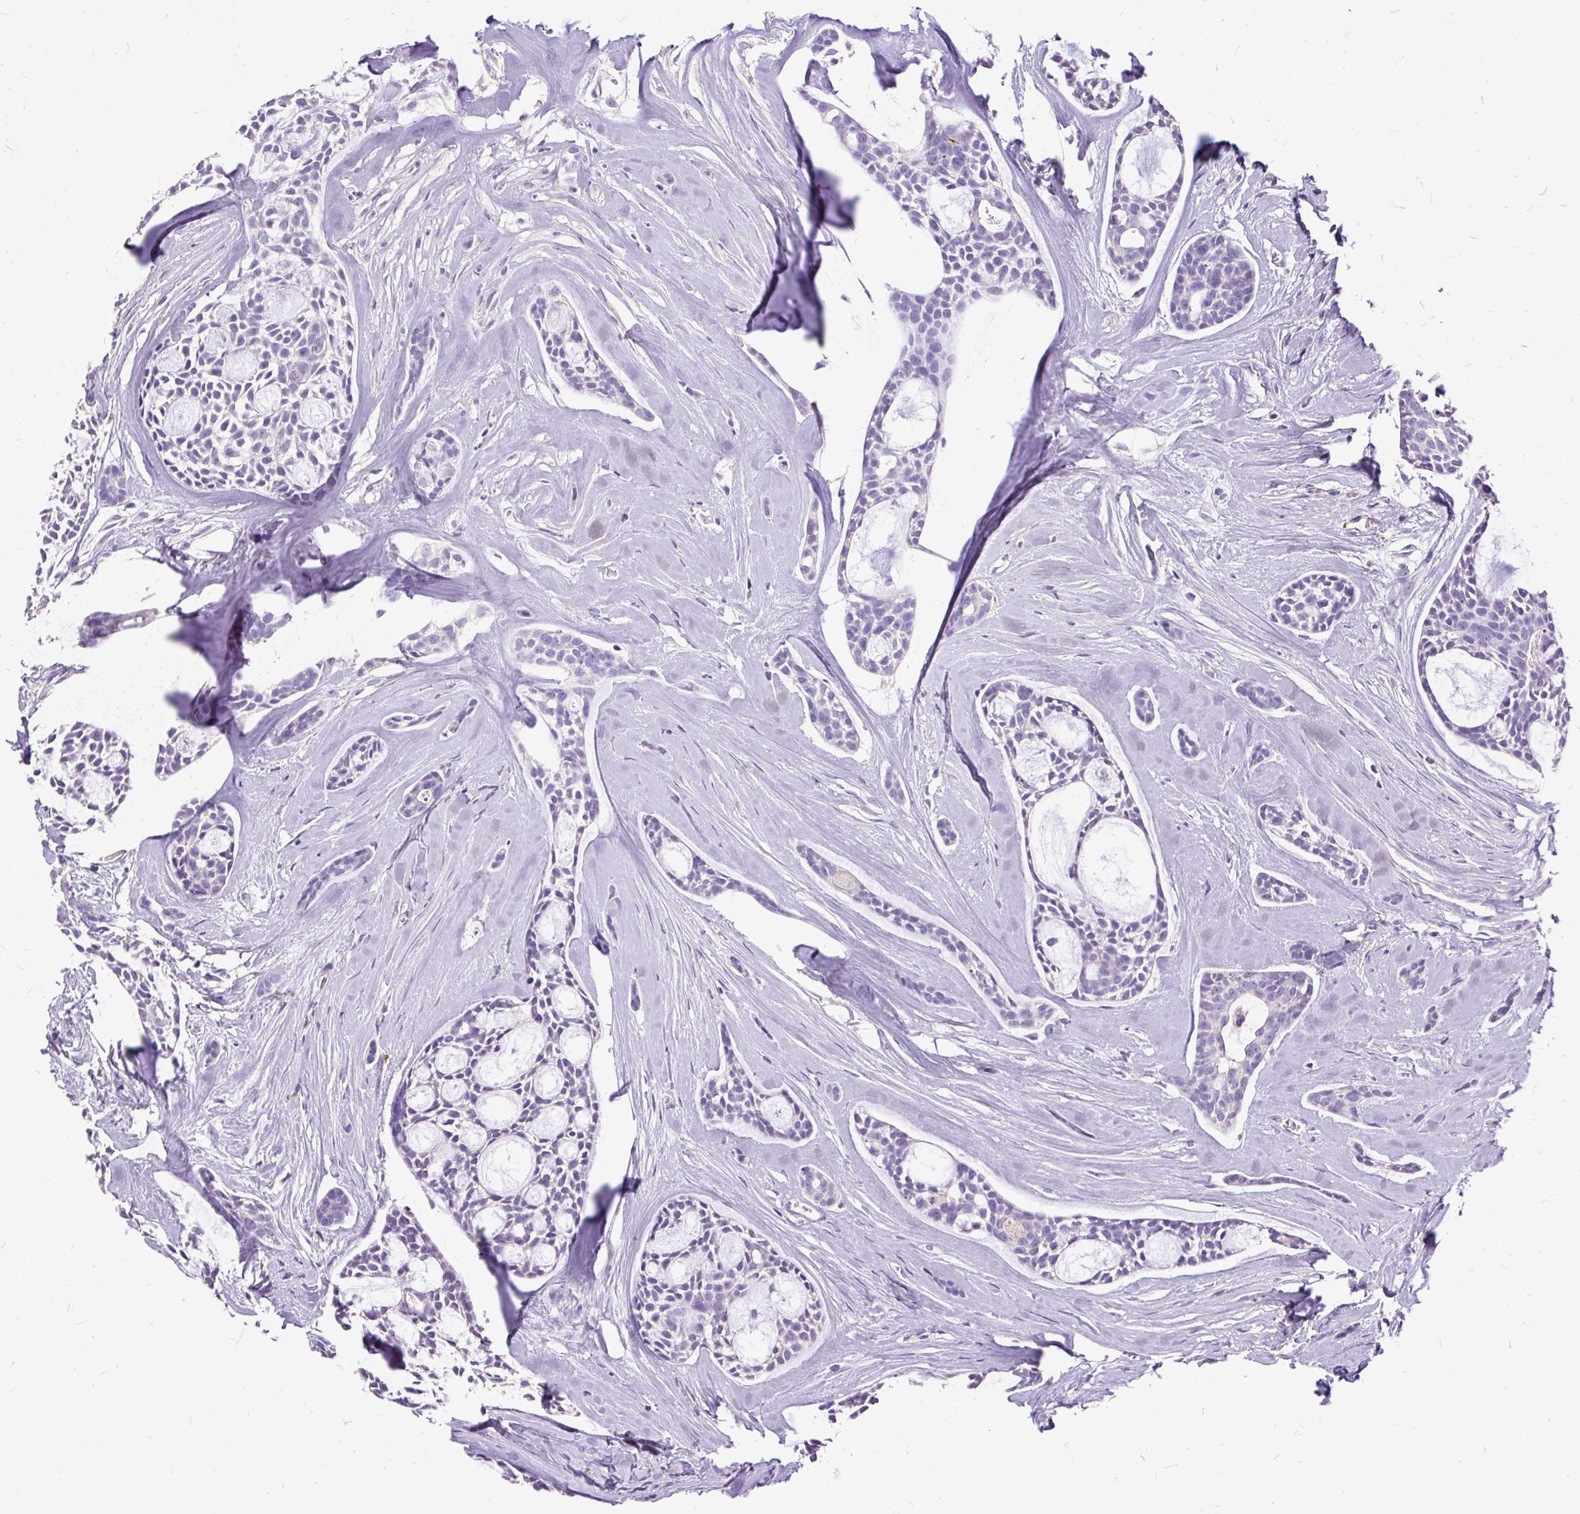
{"staining": {"intensity": "weak", "quantity": "<25%", "location": "cytoplasmic/membranous"}, "tissue": "head and neck cancer", "cell_type": "Tumor cells", "image_type": "cancer", "snomed": [{"axis": "morphology", "description": "Adenocarcinoma, NOS"}, {"axis": "topography", "description": "Subcutis"}, {"axis": "topography", "description": "Head-Neck"}], "caption": "Tumor cells show no significant protein positivity in head and neck adenocarcinoma. The staining is performed using DAB (3,3'-diaminobenzidine) brown chromogen with nuclei counter-stained in using hematoxylin.", "gene": "GBX1", "patient": {"sex": "female", "age": 73}}